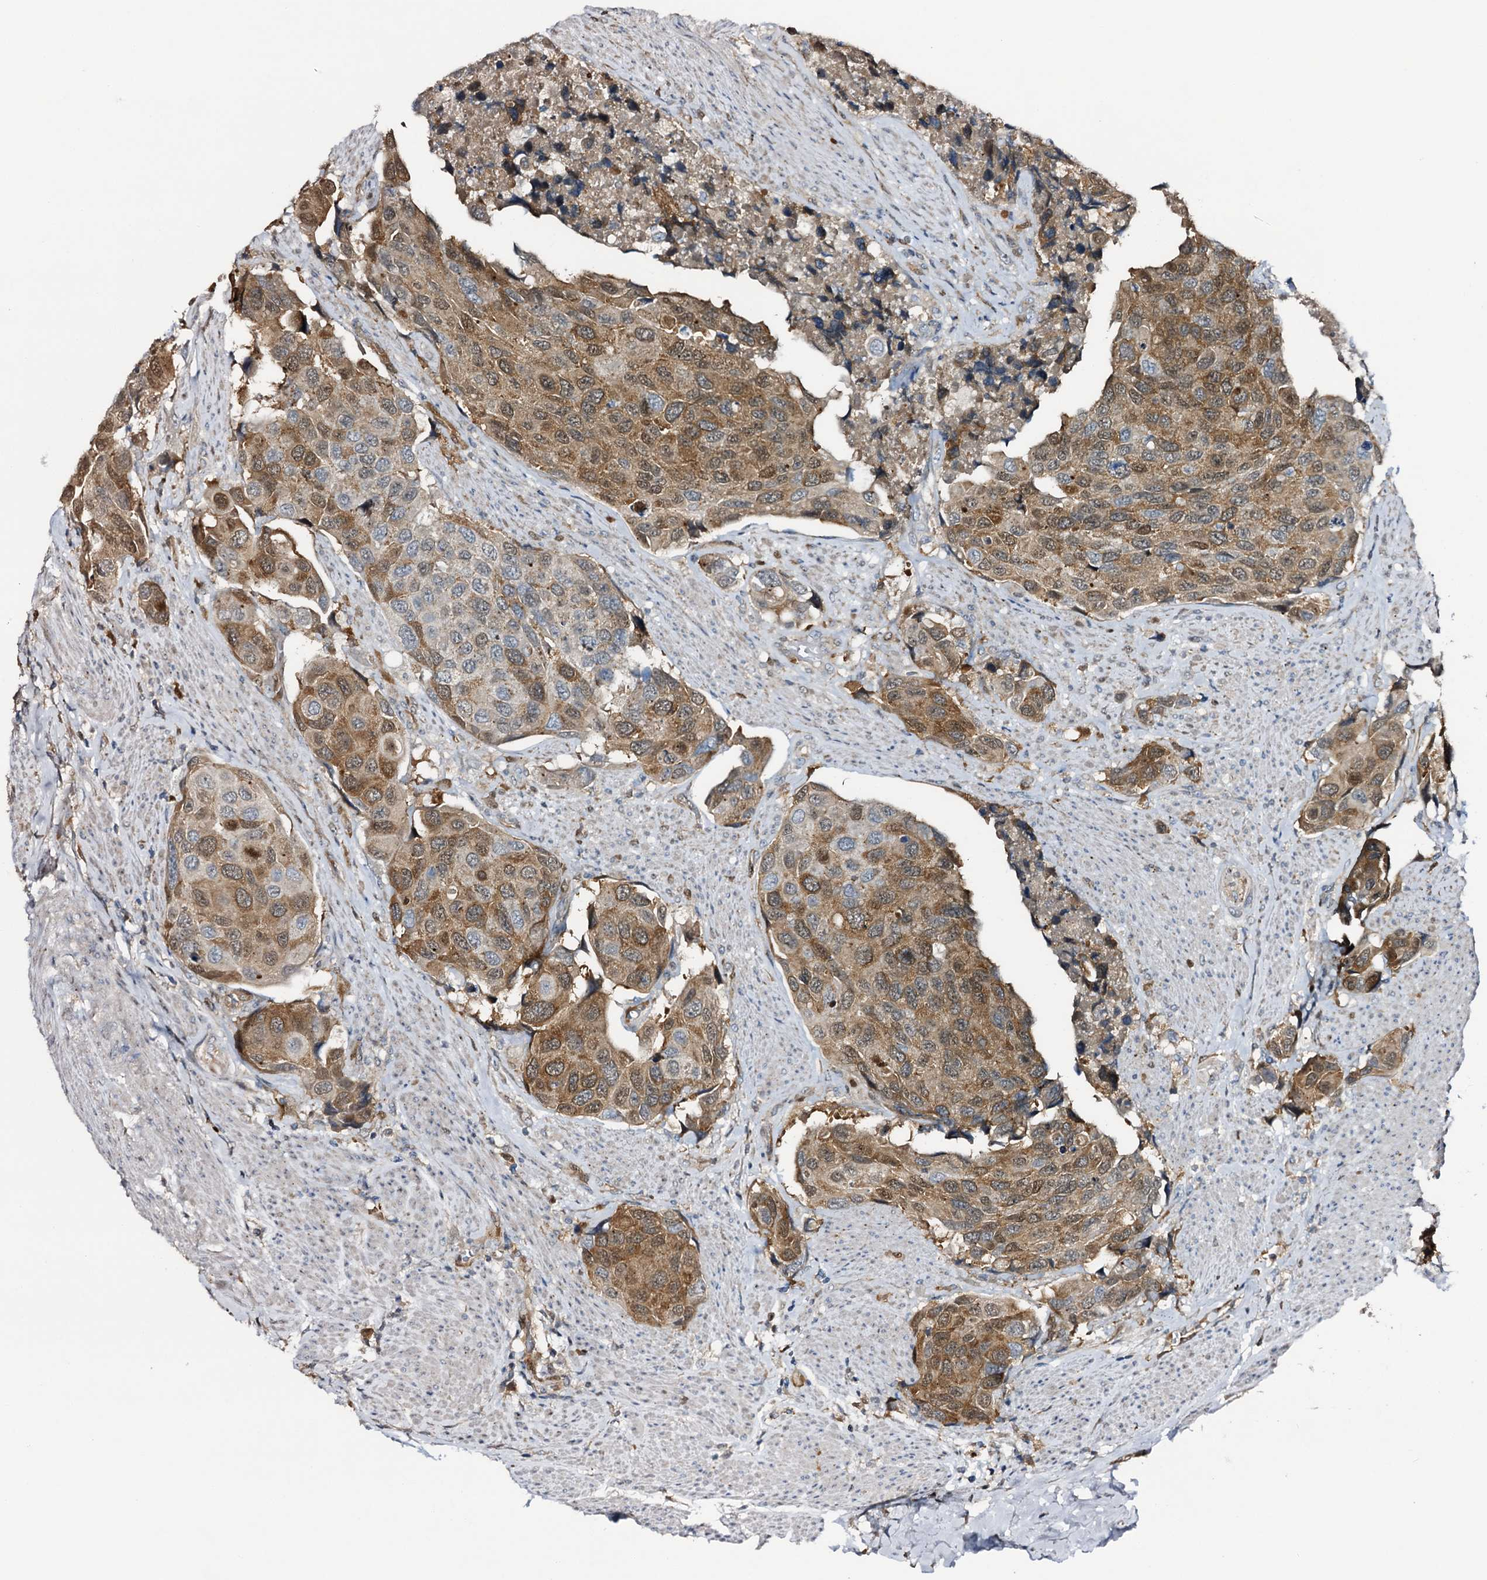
{"staining": {"intensity": "moderate", "quantity": ">75%", "location": "cytoplasmic/membranous,nuclear"}, "tissue": "urothelial cancer", "cell_type": "Tumor cells", "image_type": "cancer", "snomed": [{"axis": "morphology", "description": "Urothelial carcinoma, High grade"}, {"axis": "topography", "description": "Urinary bladder"}], "caption": "Protein analysis of urothelial cancer tissue shows moderate cytoplasmic/membranous and nuclear positivity in approximately >75% of tumor cells.", "gene": "NCAPD2", "patient": {"sex": "male", "age": 74}}